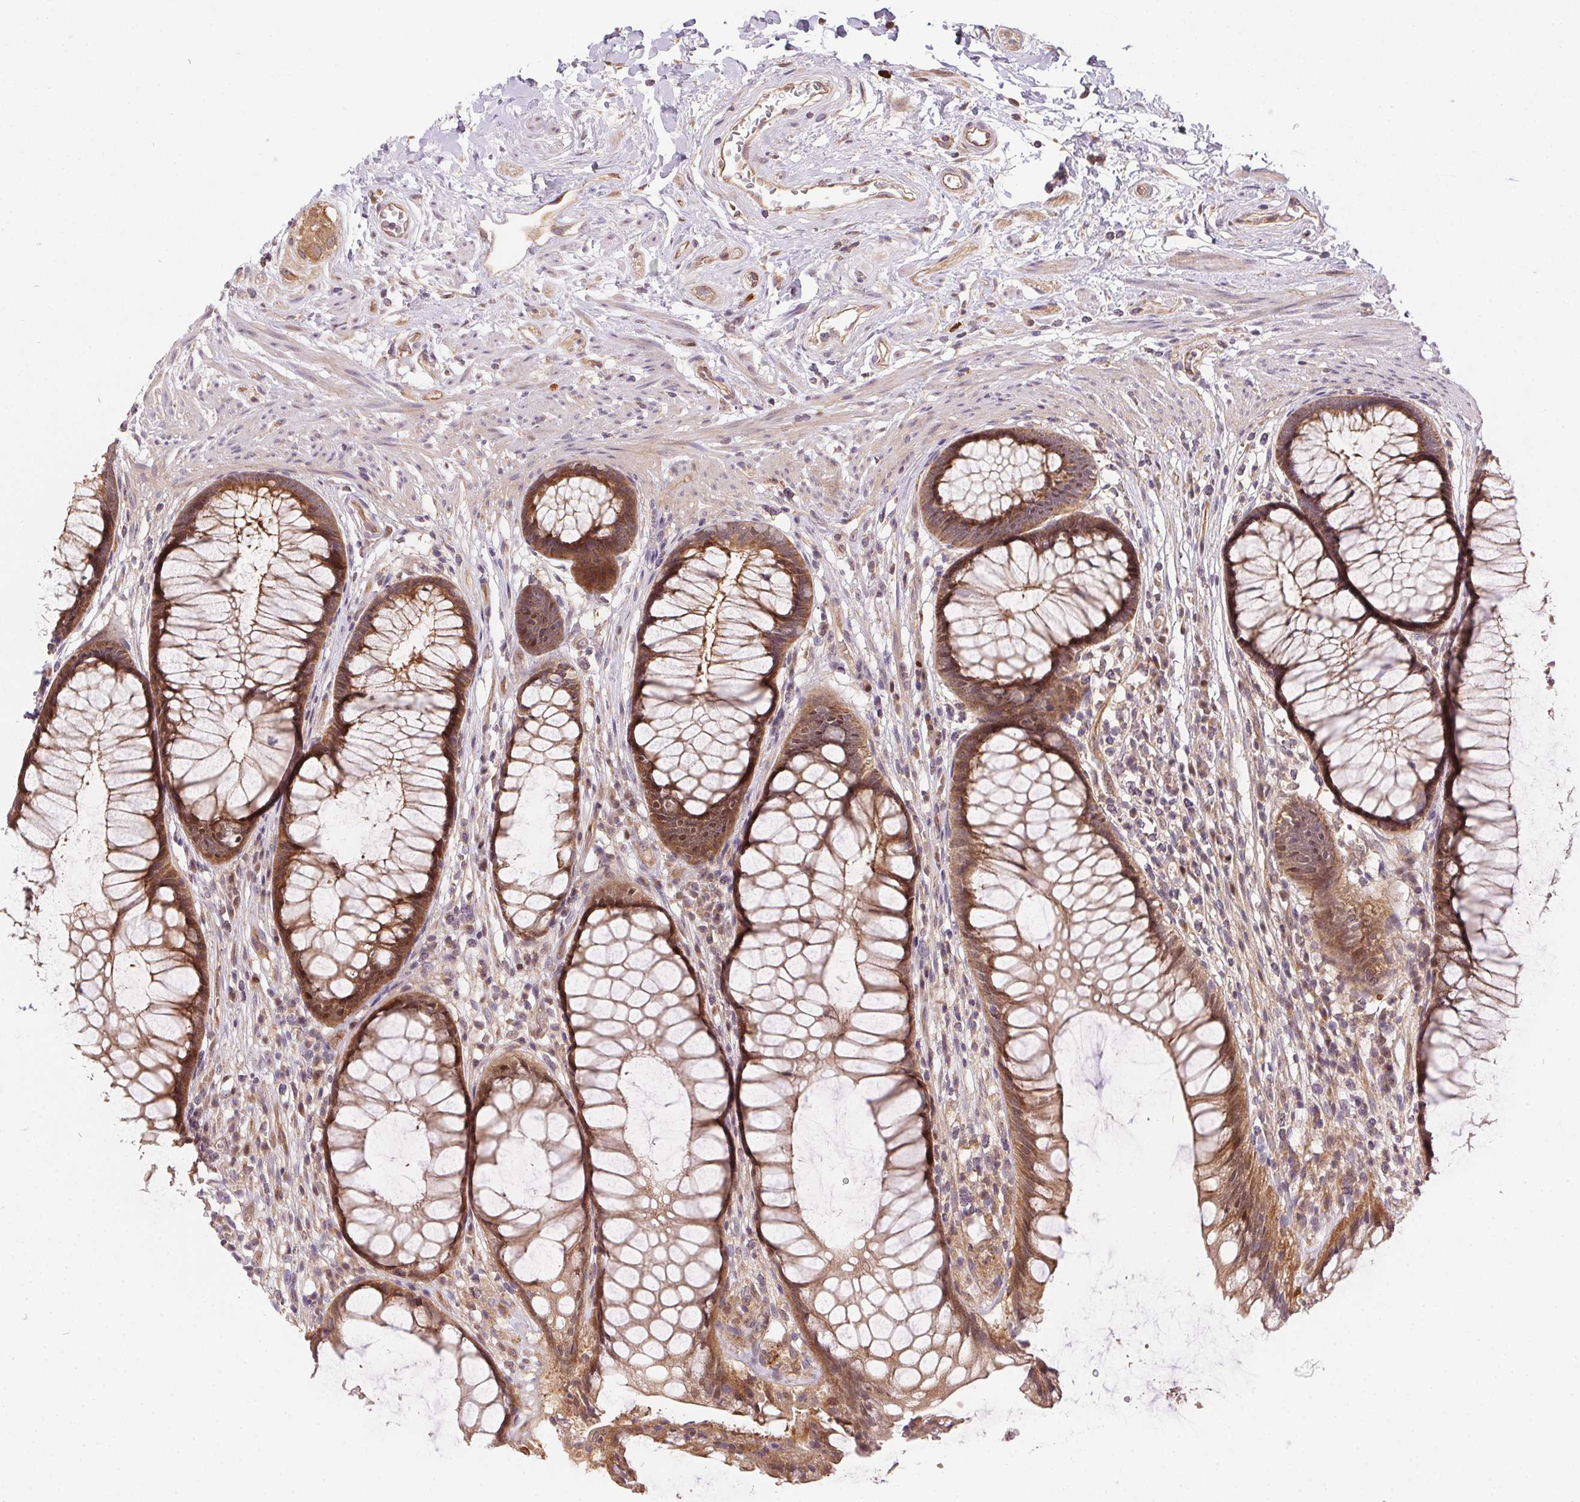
{"staining": {"intensity": "moderate", "quantity": ">75%", "location": "cytoplasmic/membranous"}, "tissue": "rectum", "cell_type": "Glandular cells", "image_type": "normal", "snomed": [{"axis": "morphology", "description": "Normal tissue, NOS"}, {"axis": "topography", "description": "Smooth muscle"}, {"axis": "topography", "description": "Rectum"}], "caption": "Immunohistochemistry (IHC) photomicrograph of normal rectum: human rectum stained using immunohistochemistry (IHC) exhibits medium levels of moderate protein expression localized specifically in the cytoplasmic/membranous of glandular cells, appearing as a cytoplasmic/membranous brown color.", "gene": "NUDT16", "patient": {"sex": "male", "age": 53}}